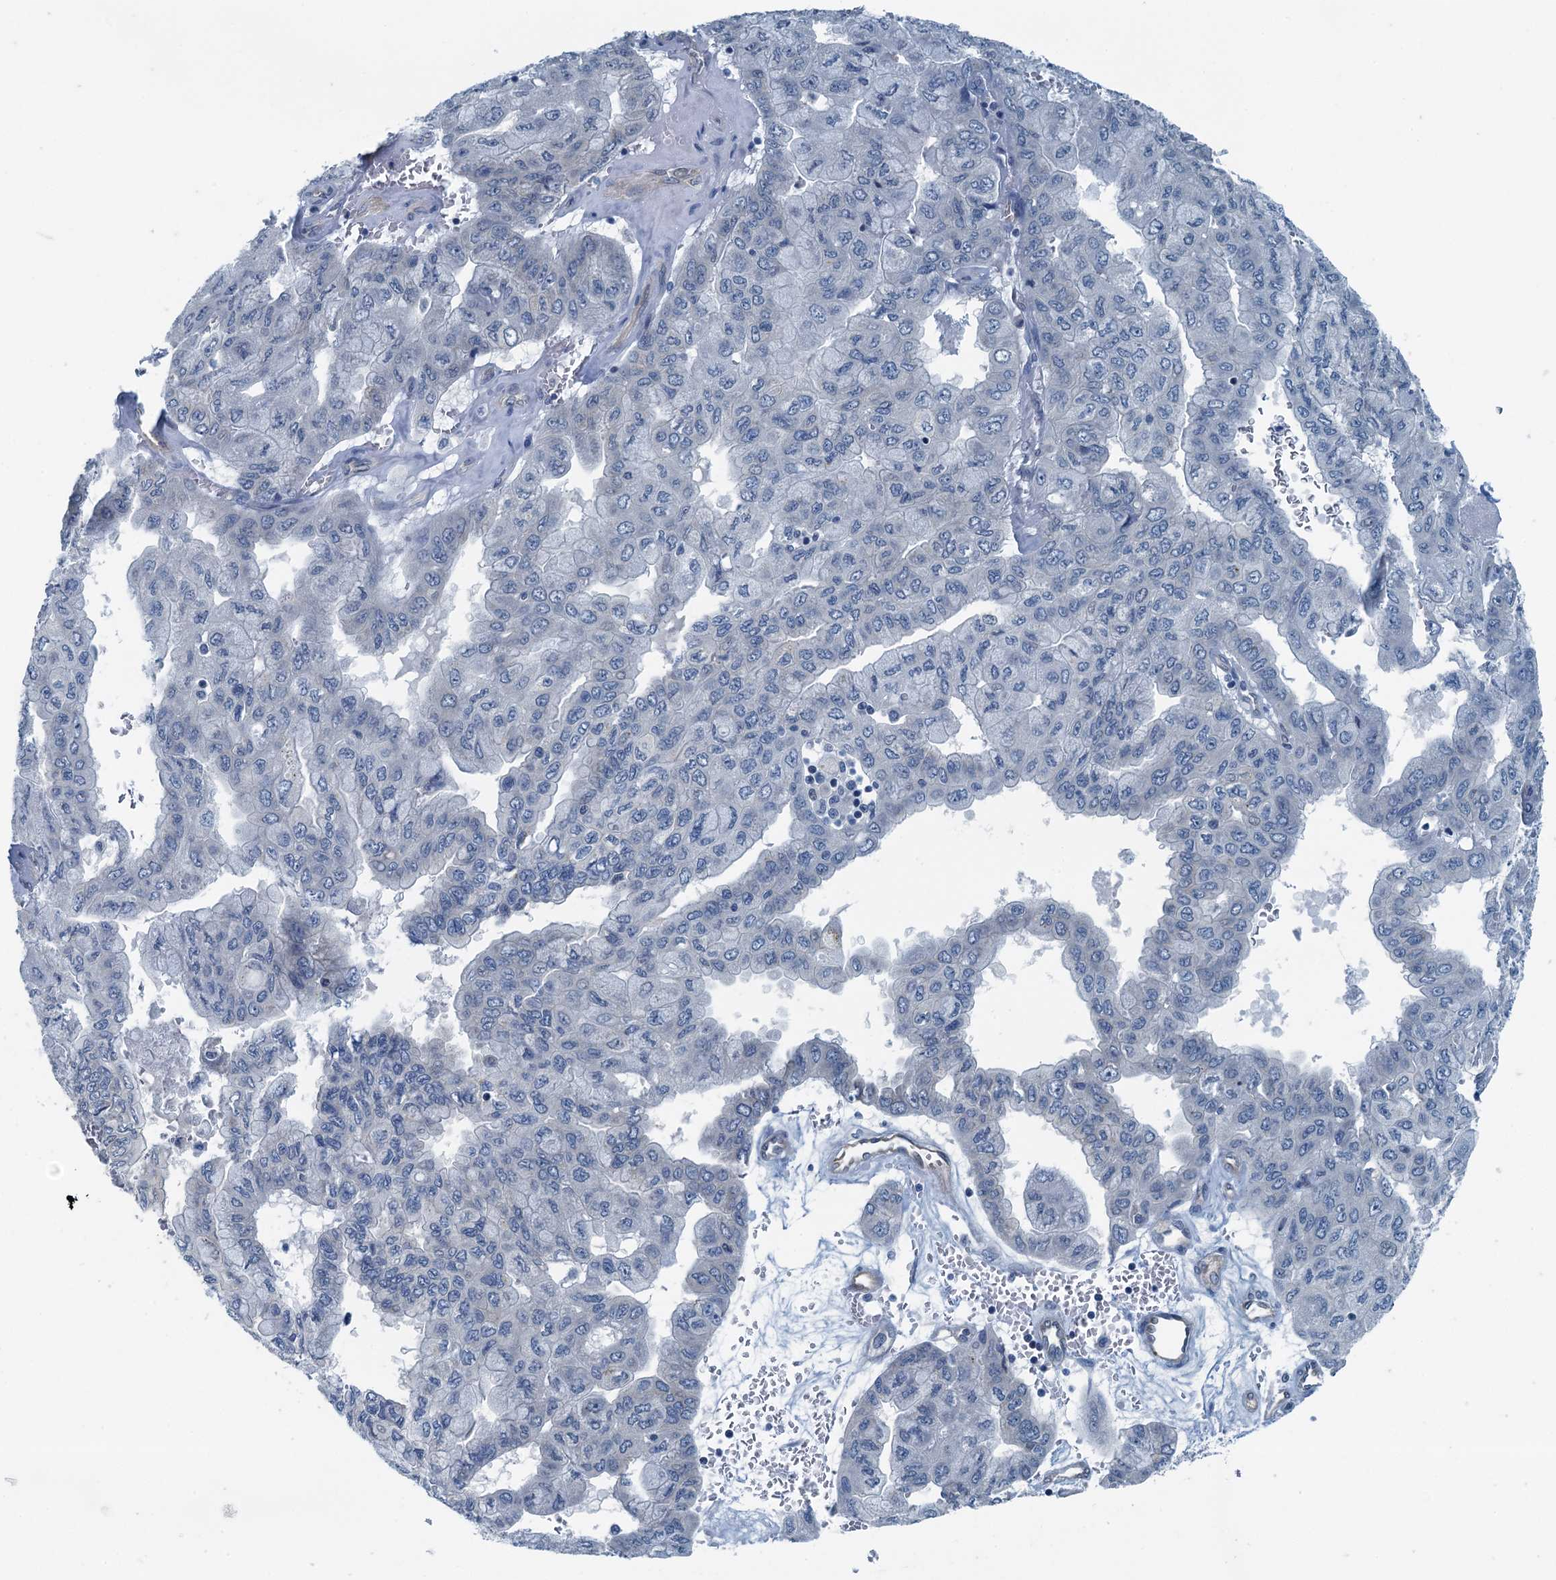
{"staining": {"intensity": "negative", "quantity": "none", "location": "none"}, "tissue": "pancreatic cancer", "cell_type": "Tumor cells", "image_type": "cancer", "snomed": [{"axis": "morphology", "description": "Adenocarcinoma, NOS"}, {"axis": "topography", "description": "Pancreas"}], "caption": "Tumor cells are negative for brown protein staining in pancreatic cancer (adenocarcinoma). (DAB immunohistochemistry with hematoxylin counter stain).", "gene": "GFOD2", "patient": {"sex": "male", "age": 51}}